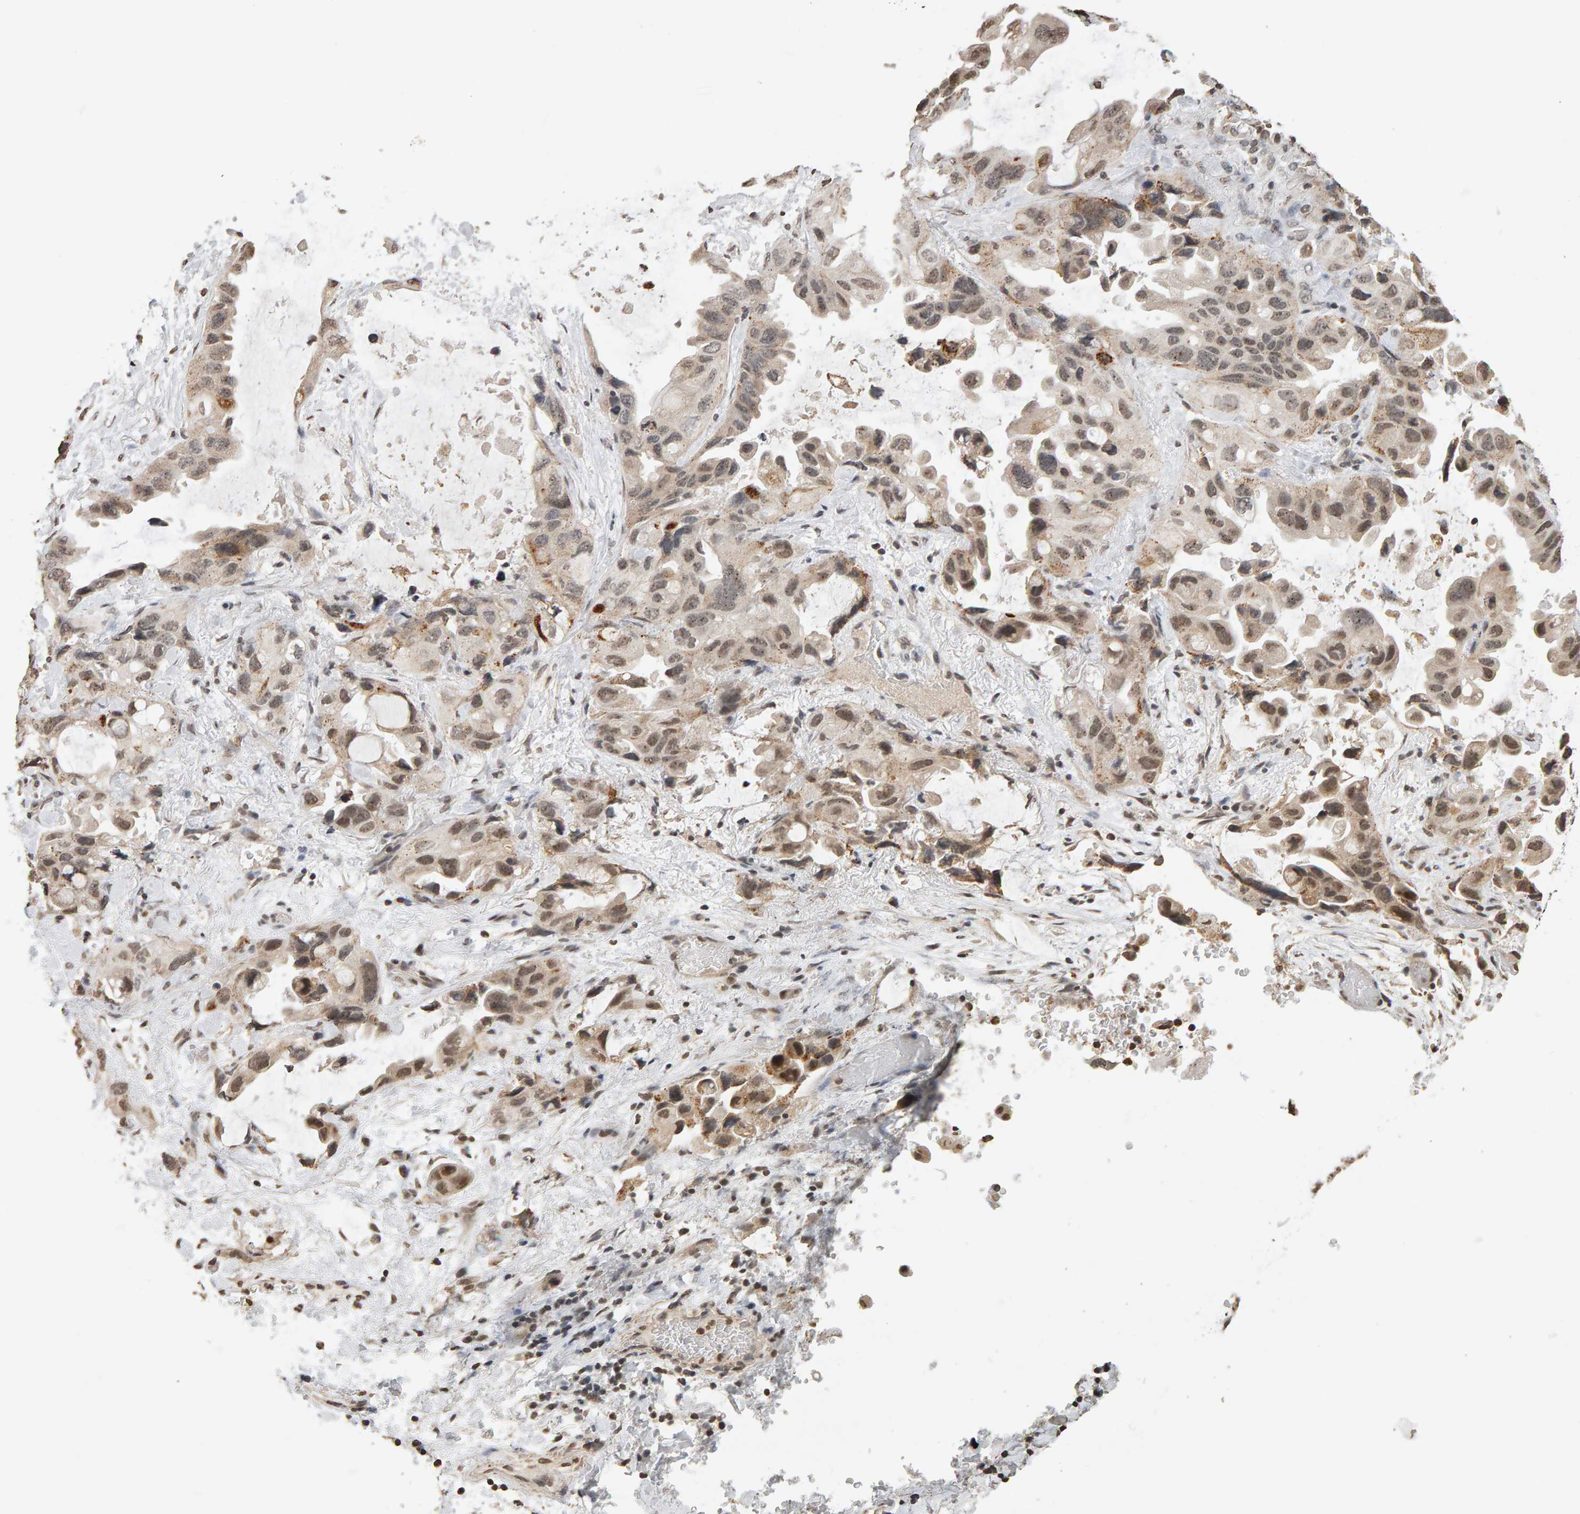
{"staining": {"intensity": "weak", "quantity": "25%-75%", "location": "cytoplasmic/membranous"}, "tissue": "lung cancer", "cell_type": "Tumor cells", "image_type": "cancer", "snomed": [{"axis": "morphology", "description": "Squamous cell carcinoma, NOS"}, {"axis": "topography", "description": "Lung"}], "caption": "Tumor cells reveal weak cytoplasmic/membranous staining in approximately 25%-75% of cells in lung squamous cell carcinoma.", "gene": "AFF4", "patient": {"sex": "female", "age": 73}}